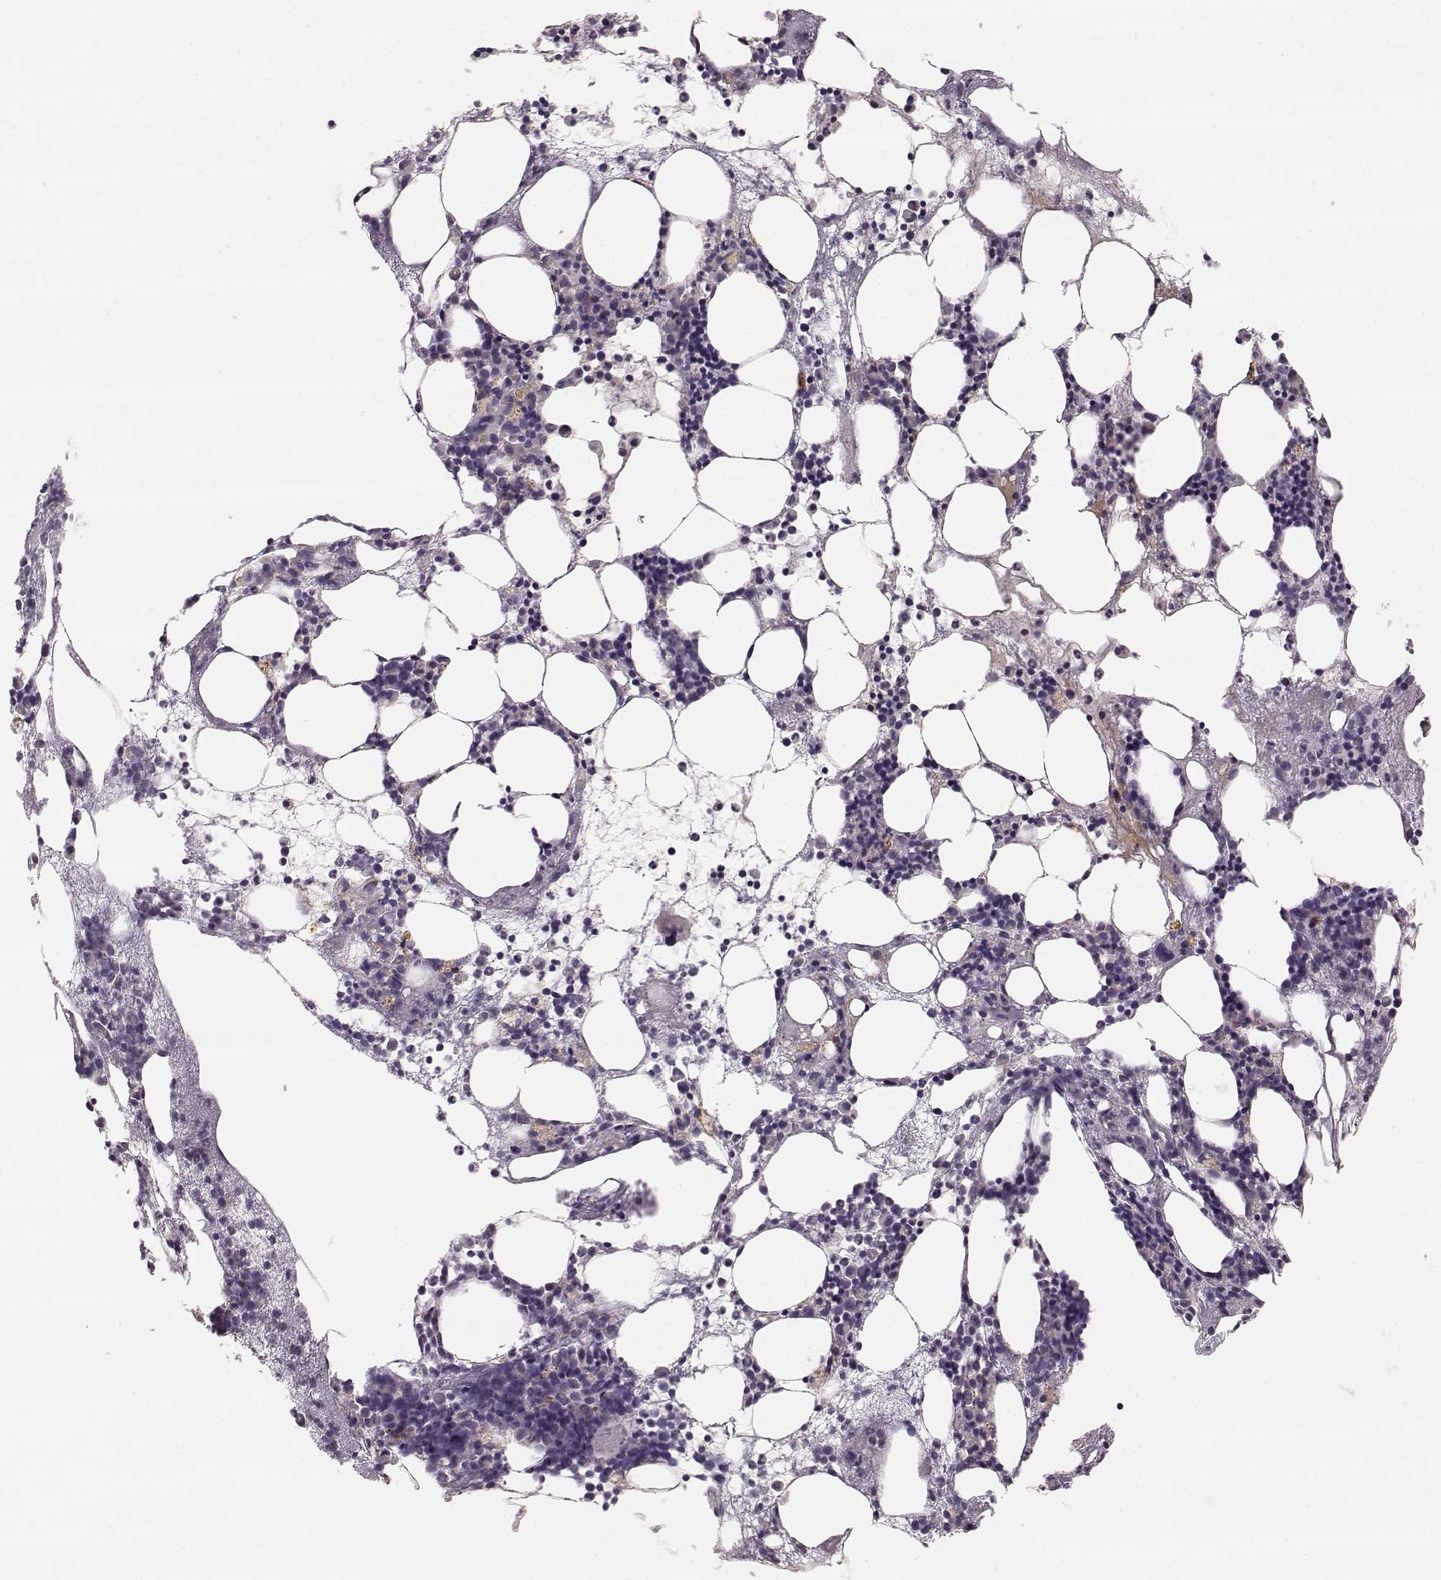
{"staining": {"intensity": "weak", "quantity": "<25%", "location": "cytoplasmic/membranous"}, "tissue": "bone marrow", "cell_type": "Hematopoietic cells", "image_type": "normal", "snomed": [{"axis": "morphology", "description": "Normal tissue, NOS"}, {"axis": "topography", "description": "Bone marrow"}], "caption": "DAB immunohistochemical staining of benign bone marrow demonstrates no significant positivity in hematopoietic cells.", "gene": "ACSL6", "patient": {"sex": "male", "age": 54}}